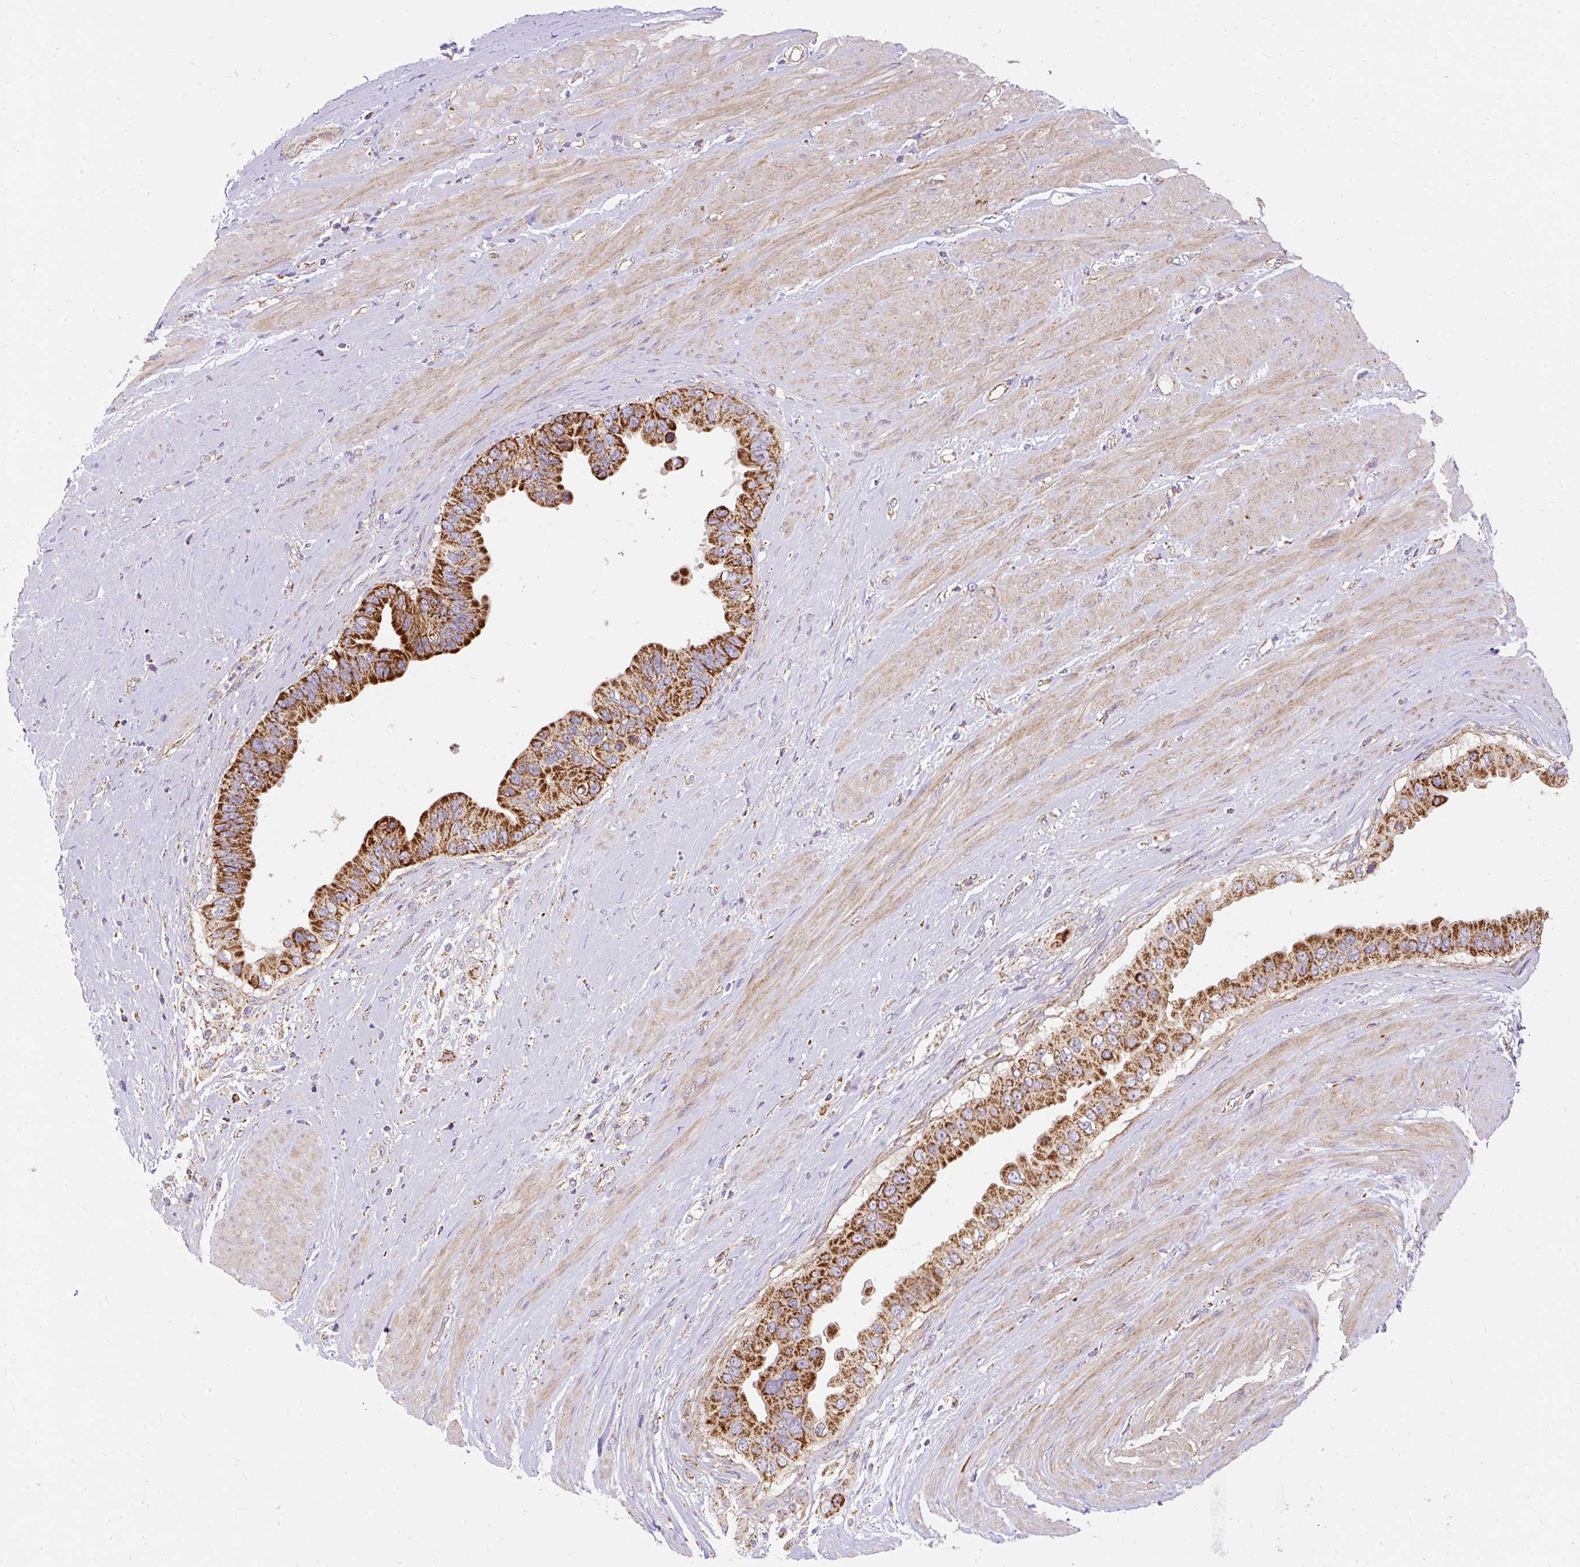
{"staining": {"intensity": "strong", "quantity": ">75%", "location": "cytoplasmic/membranous"}, "tissue": "pancreatic cancer", "cell_type": "Tumor cells", "image_type": "cancer", "snomed": [{"axis": "morphology", "description": "Adenocarcinoma, NOS"}, {"axis": "topography", "description": "Pancreas"}], "caption": "Adenocarcinoma (pancreatic) was stained to show a protein in brown. There is high levels of strong cytoplasmic/membranous positivity in about >75% of tumor cells. The staining was performed using DAB to visualize the protein expression in brown, while the nuclei were stained in blue with hematoxylin (Magnification: 20x).", "gene": "CEP290", "patient": {"sex": "female", "age": 56}}